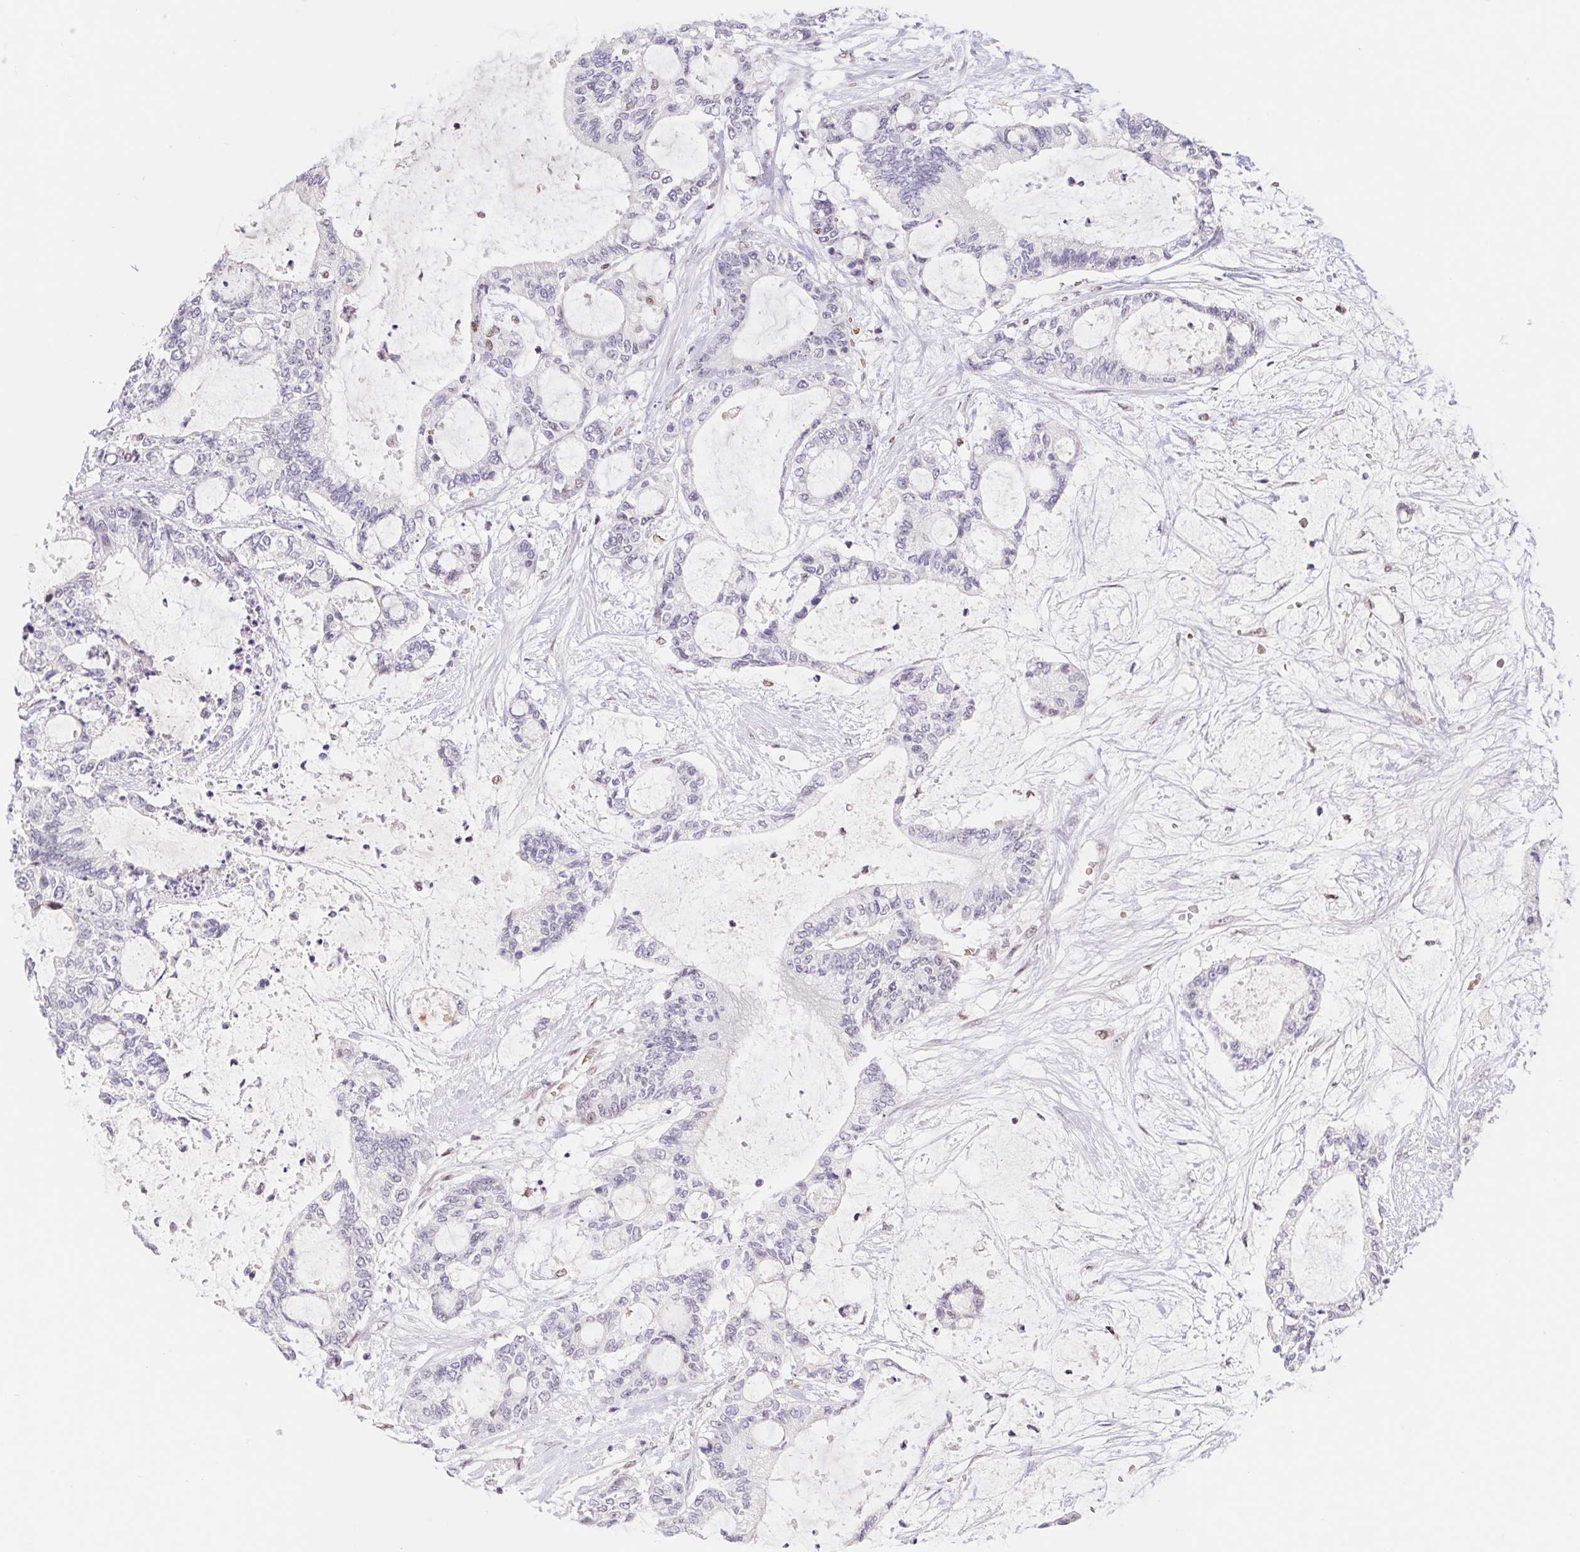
{"staining": {"intensity": "negative", "quantity": "none", "location": "none"}, "tissue": "liver cancer", "cell_type": "Tumor cells", "image_type": "cancer", "snomed": [{"axis": "morphology", "description": "Normal tissue, NOS"}, {"axis": "morphology", "description": "Cholangiocarcinoma"}, {"axis": "topography", "description": "Liver"}, {"axis": "topography", "description": "Peripheral nerve tissue"}], "caption": "Tumor cells show no significant positivity in liver cancer (cholangiocarcinoma).", "gene": "TRERF1", "patient": {"sex": "female", "age": 73}}